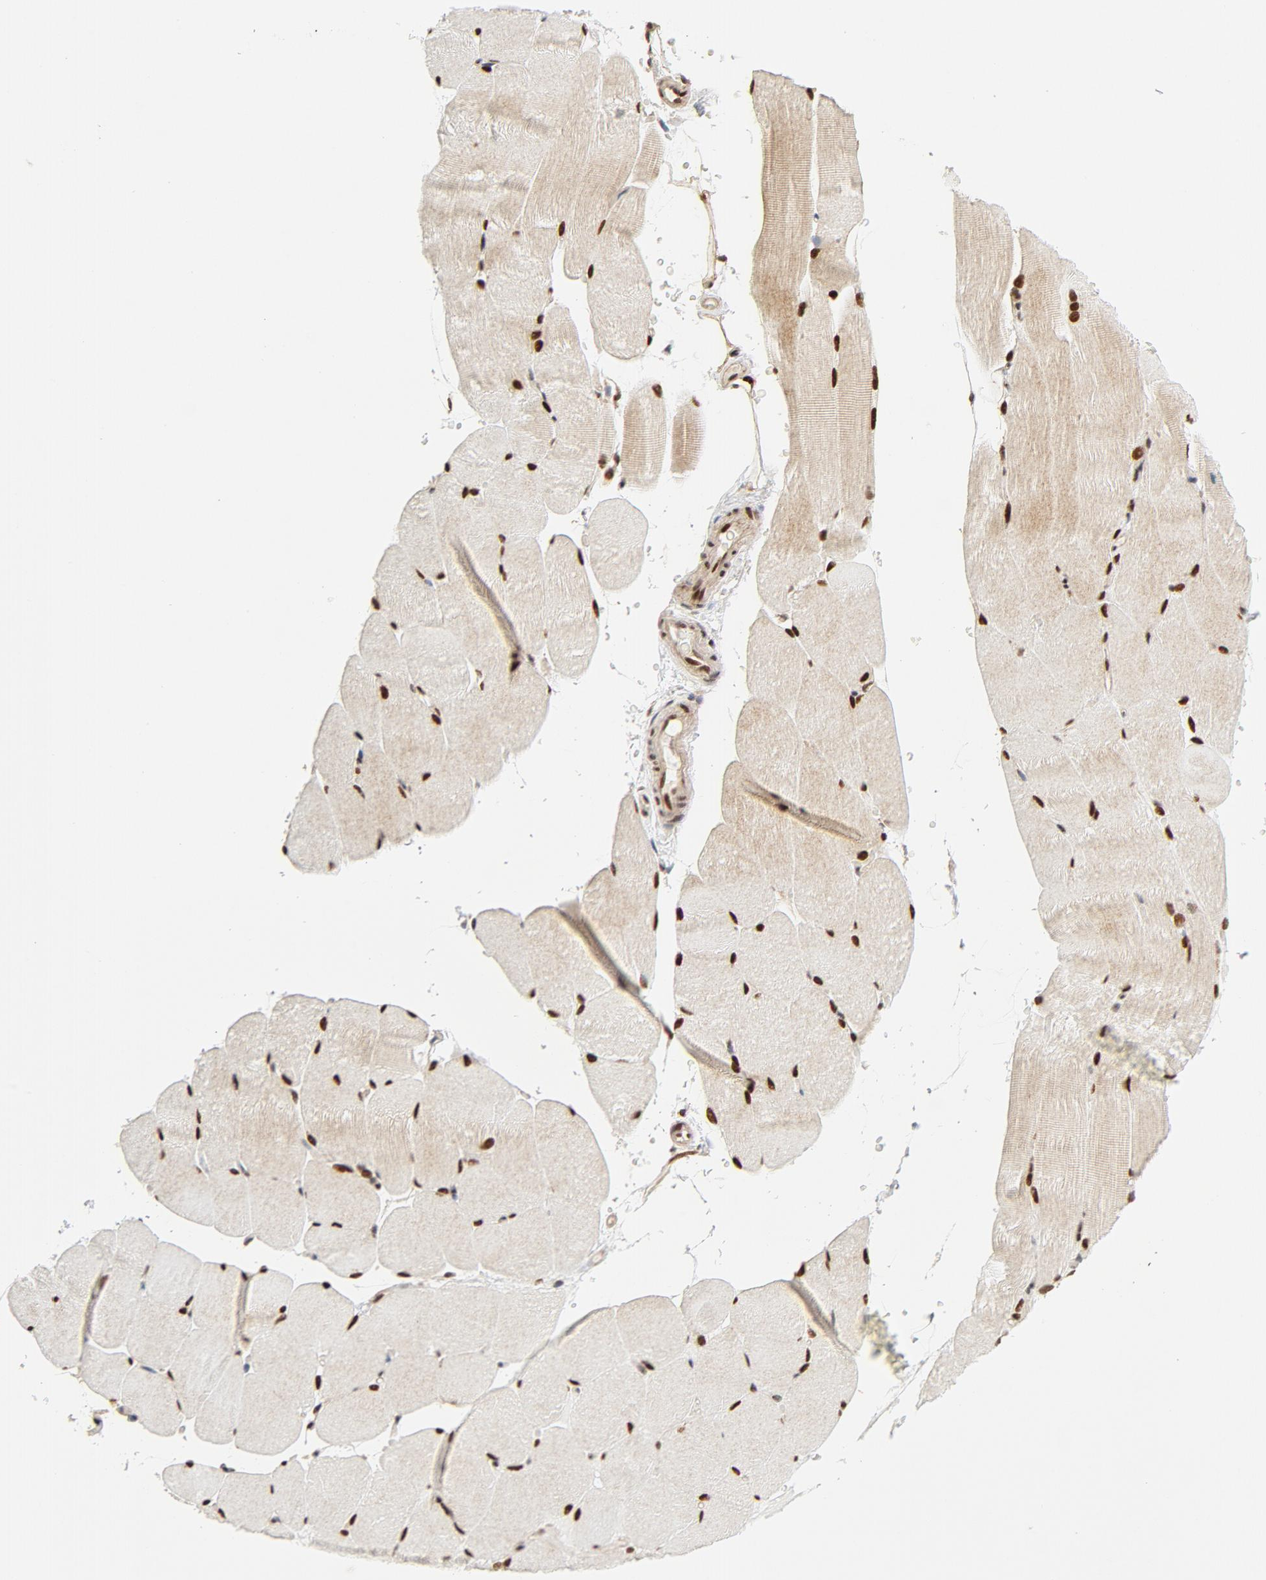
{"staining": {"intensity": "strong", "quantity": ">75%", "location": "nuclear"}, "tissue": "skeletal muscle", "cell_type": "Myocytes", "image_type": "normal", "snomed": [{"axis": "morphology", "description": "Normal tissue, NOS"}, {"axis": "topography", "description": "Skeletal muscle"}], "caption": "The micrograph displays a brown stain indicating the presence of a protein in the nuclear of myocytes in skeletal muscle.", "gene": "GTF2I", "patient": {"sex": "female", "age": 37}}